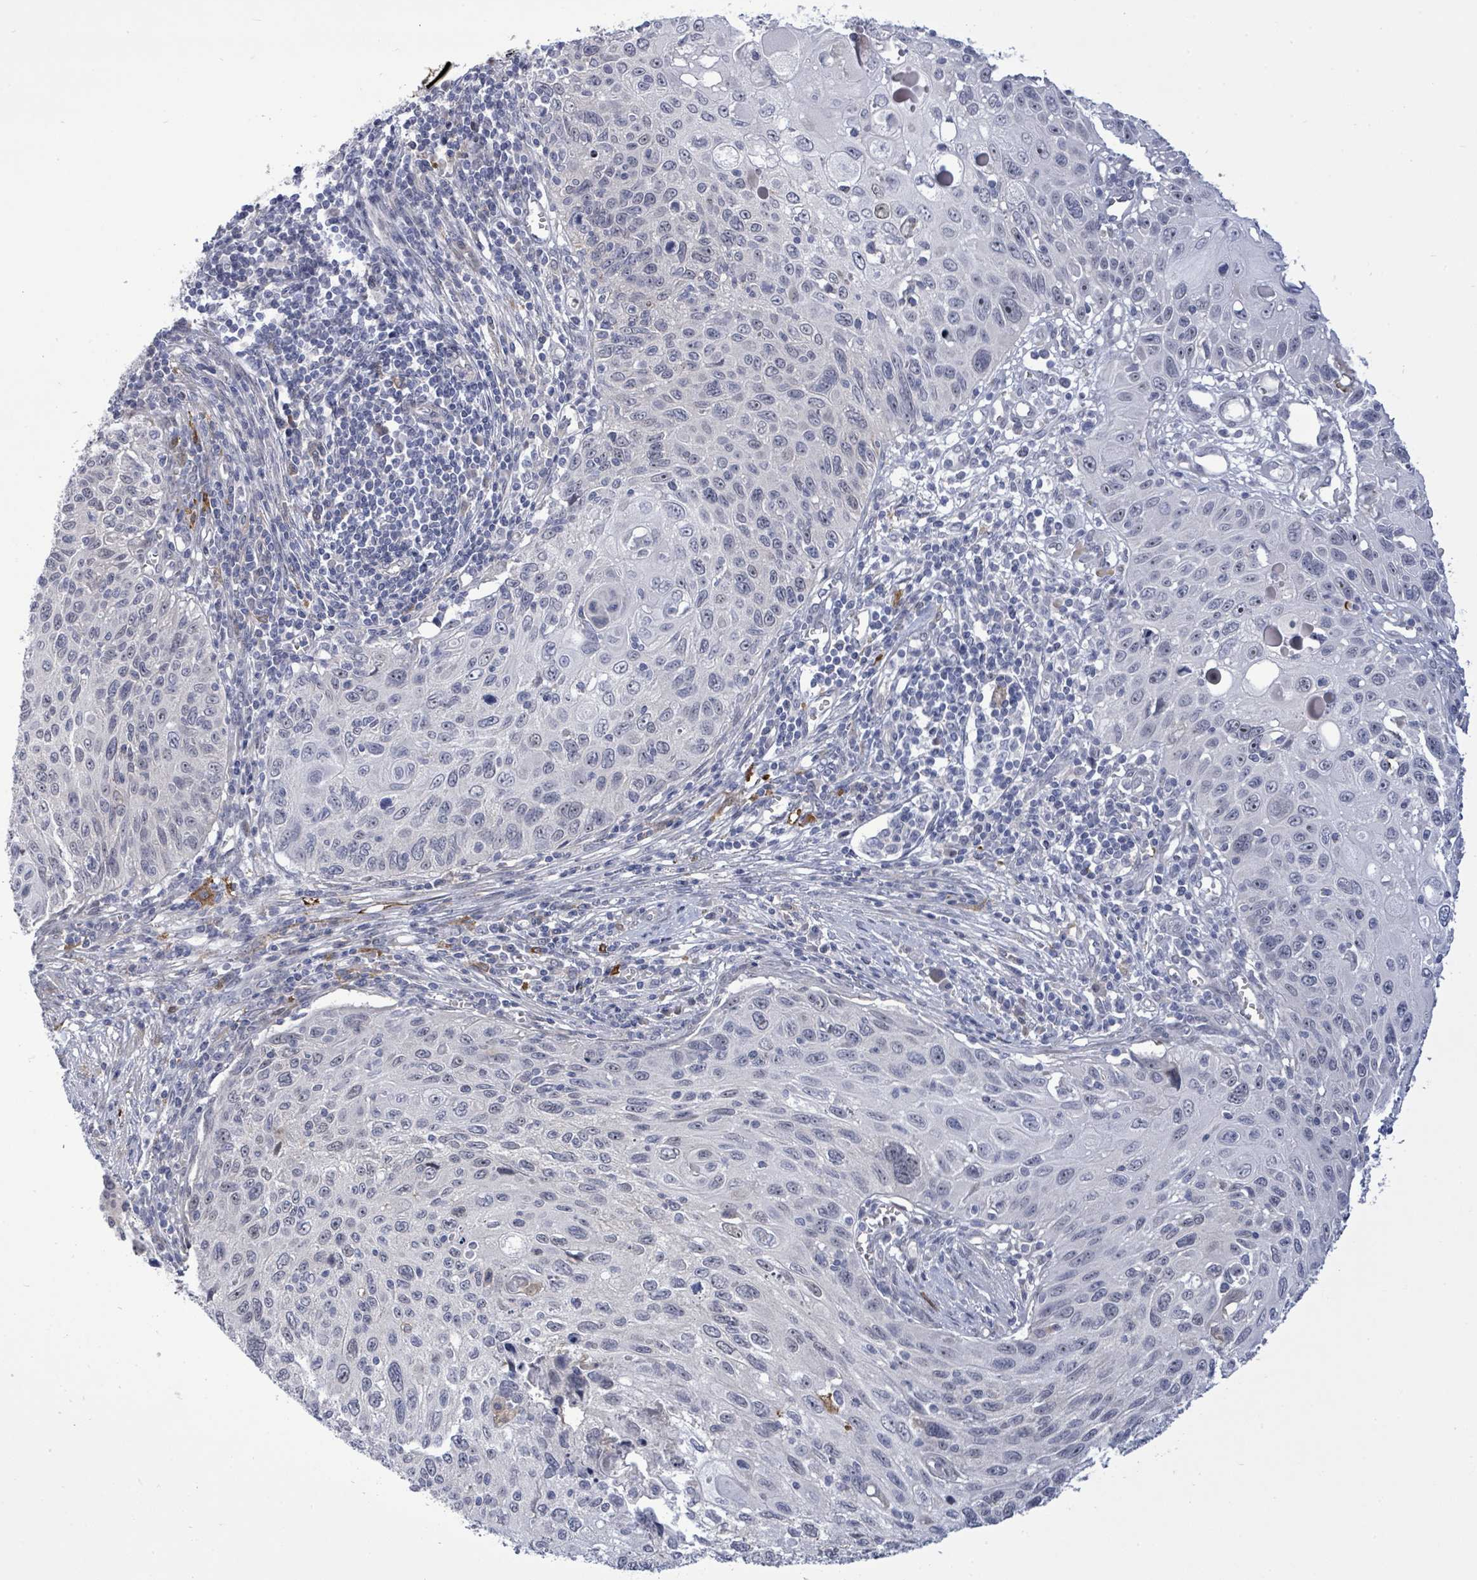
{"staining": {"intensity": "negative", "quantity": "none", "location": "none"}, "tissue": "cervical cancer", "cell_type": "Tumor cells", "image_type": "cancer", "snomed": [{"axis": "morphology", "description": "Squamous cell carcinoma, NOS"}, {"axis": "topography", "description": "Cervix"}], "caption": "The image exhibits no significant staining in tumor cells of cervical cancer.", "gene": "CT45A5", "patient": {"sex": "female", "age": 70}}